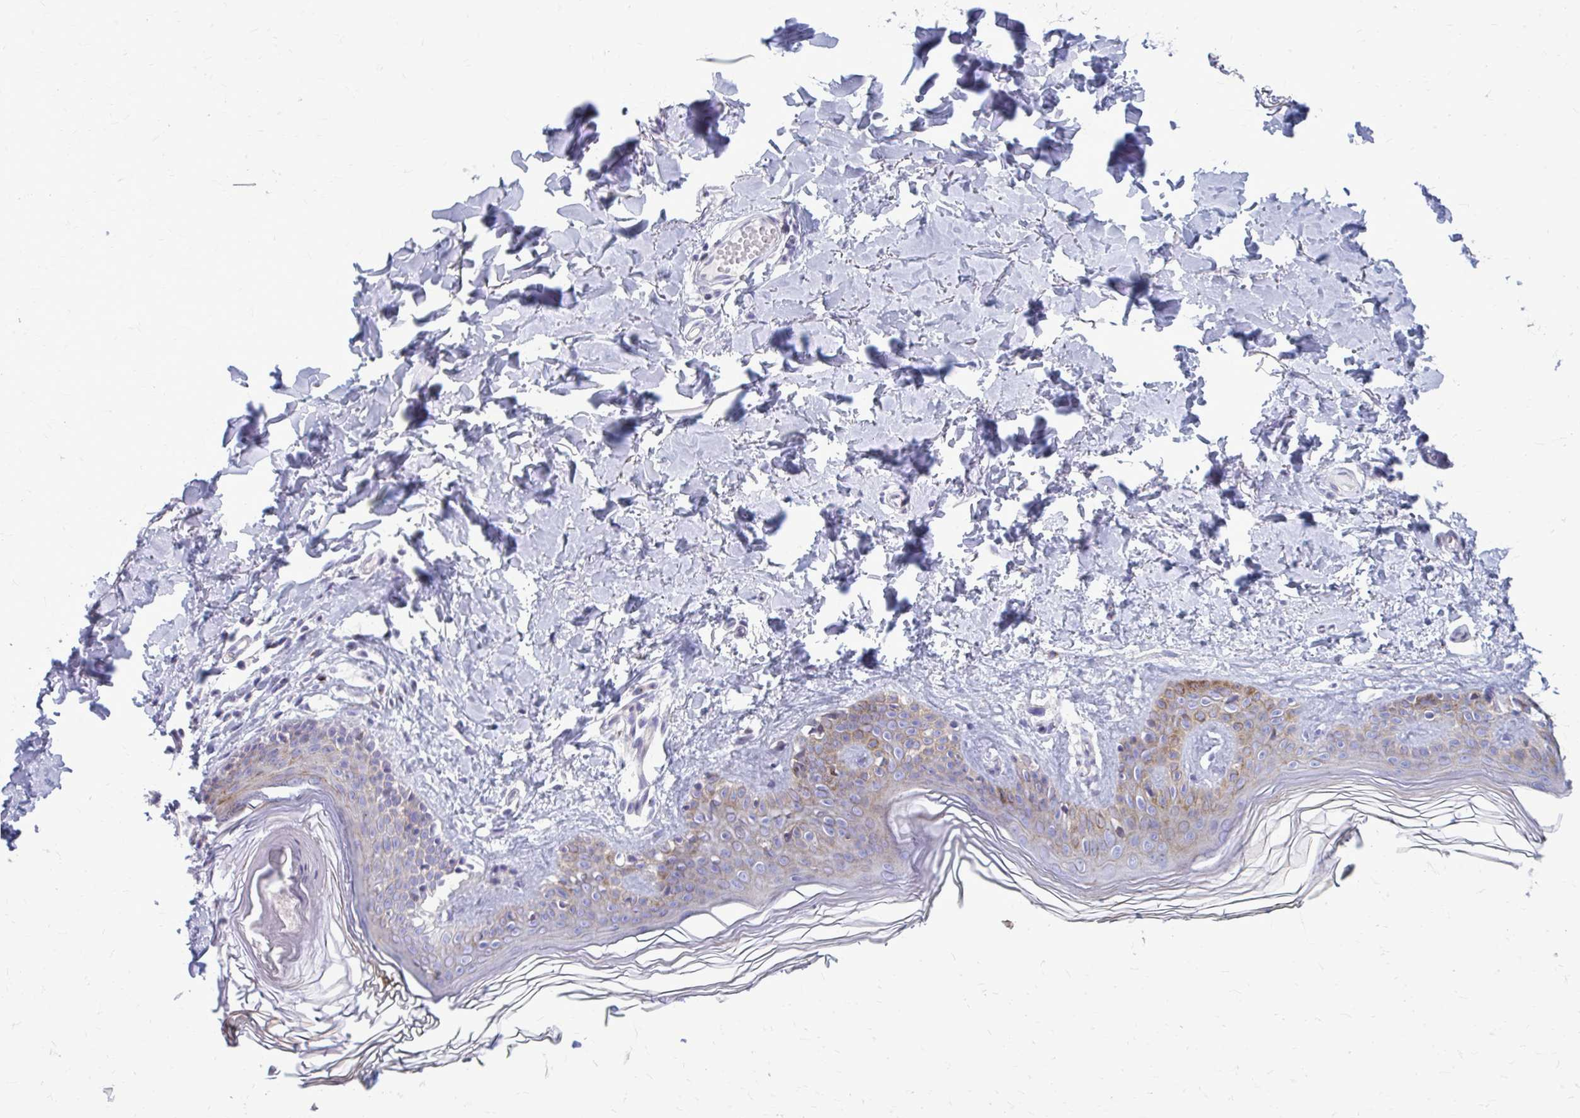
{"staining": {"intensity": "negative", "quantity": "none", "location": "none"}, "tissue": "skin", "cell_type": "Fibroblasts", "image_type": "normal", "snomed": [{"axis": "morphology", "description": "Normal tissue, NOS"}, {"axis": "topography", "description": "Skin"}, {"axis": "topography", "description": "Peripheral nerve tissue"}], "caption": "Immunohistochemistry micrograph of benign skin stained for a protein (brown), which displays no staining in fibroblasts.", "gene": "PEDS1", "patient": {"sex": "female", "age": 45}}